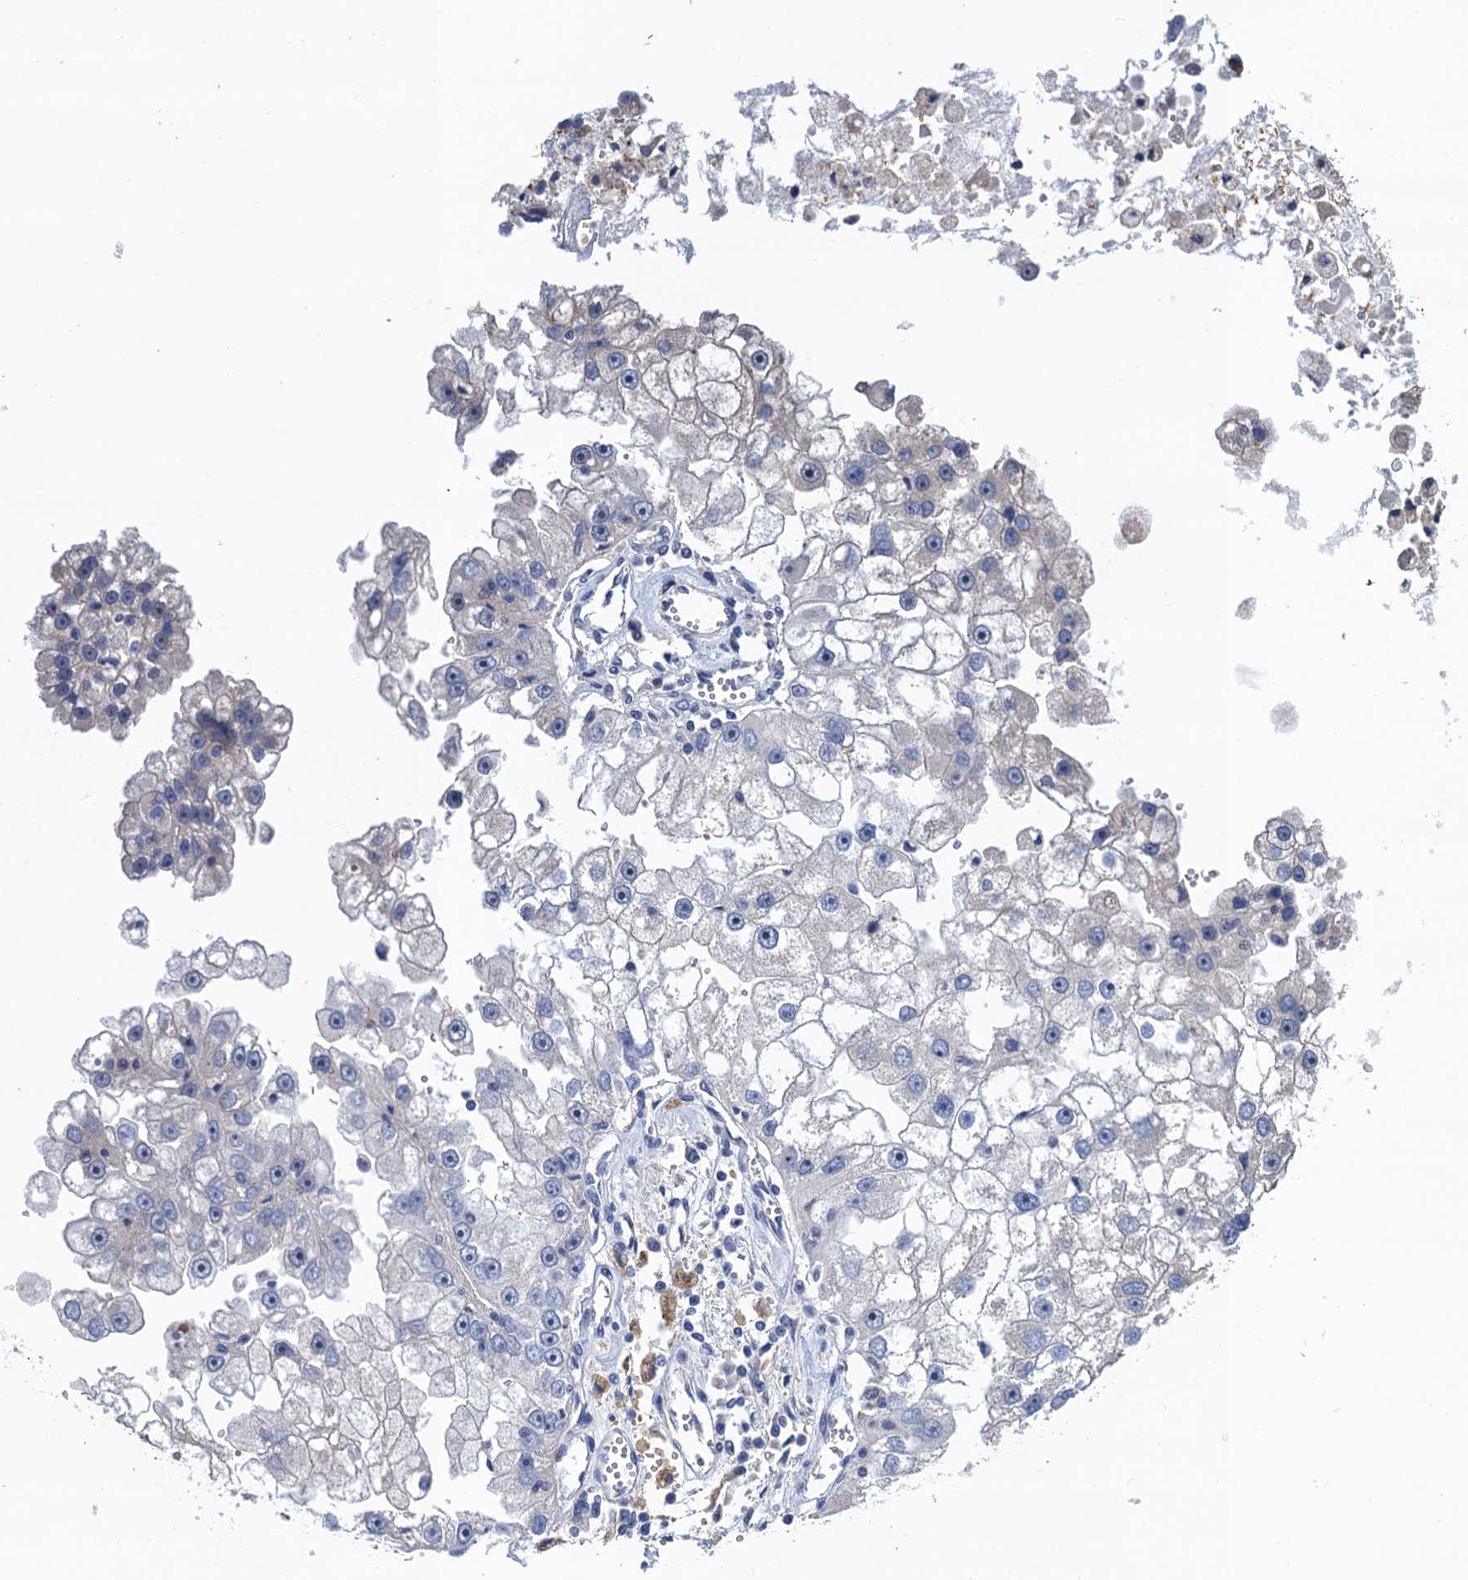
{"staining": {"intensity": "negative", "quantity": "none", "location": "none"}, "tissue": "renal cancer", "cell_type": "Tumor cells", "image_type": "cancer", "snomed": [{"axis": "morphology", "description": "Adenocarcinoma, NOS"}, {"axis": "topography", "description": "Kidney"}], "caption": "DAB (3,3'-diaminobenzidine) immunohistochemical staining of adenocarcinoma (renal) reveals no significant positivity in tumor cells.", "gene": "TRAF7", "patient": {"sex": "male", "age": 63}}